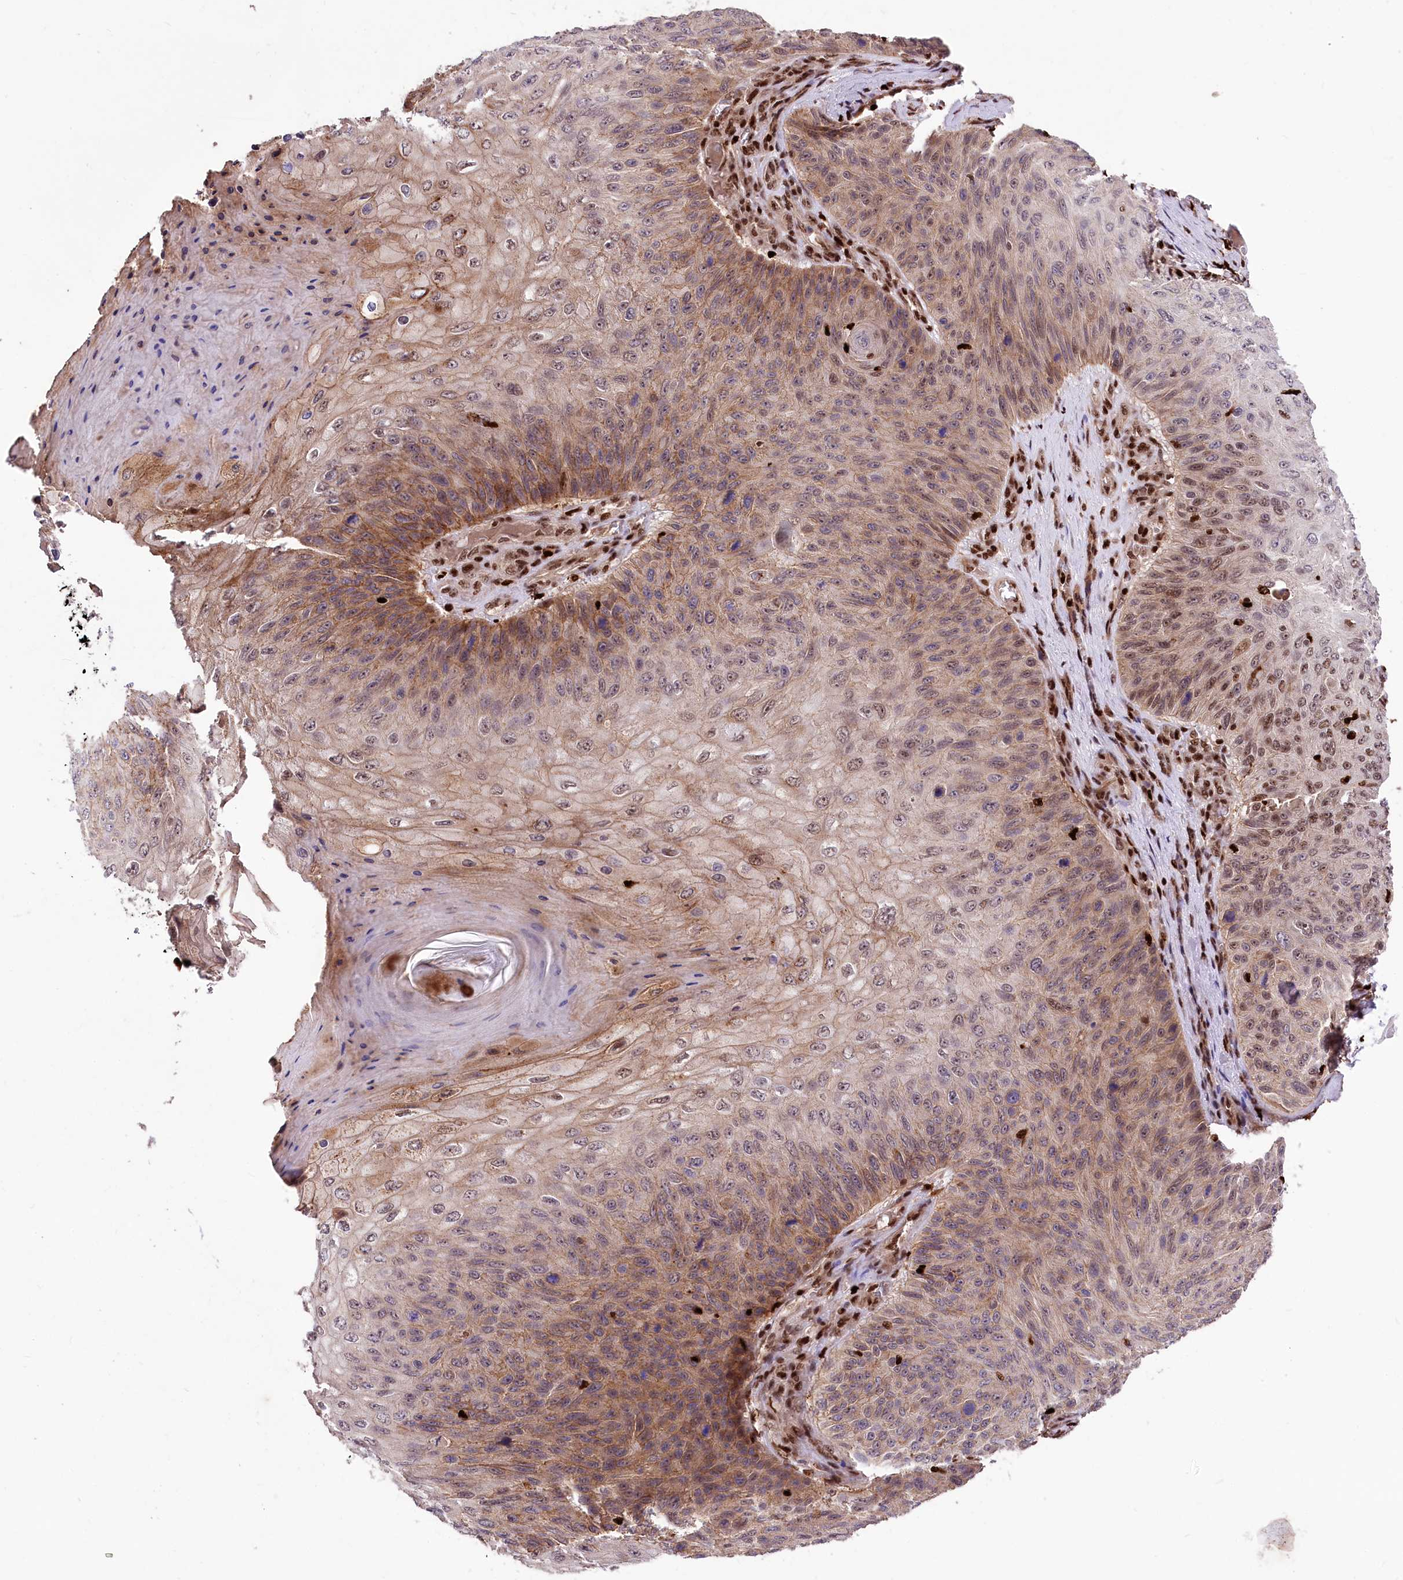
{"staining": {"intensity": "moderate", "quantity": ">75%", "location": "cytoplasmic/membranous,nuclear"}, "tissue": "skin cancer", "cell_type": "Tumor cells", "image_type": "cancer", "snomed": [{"axis": "morphology", "description": "Squamous cell carcinoma, NOS"}, {"axis": "topography", "description": "Skin"}], "caption": "Protein expression analysis of skin cancer (squamous cell carcinoma) displays moderate cytoplasmic/membranous and nuclear expression in about >75% of tumor cells.", "gene": "FIGN", "patient": {"sex": "female", "age": 88}}